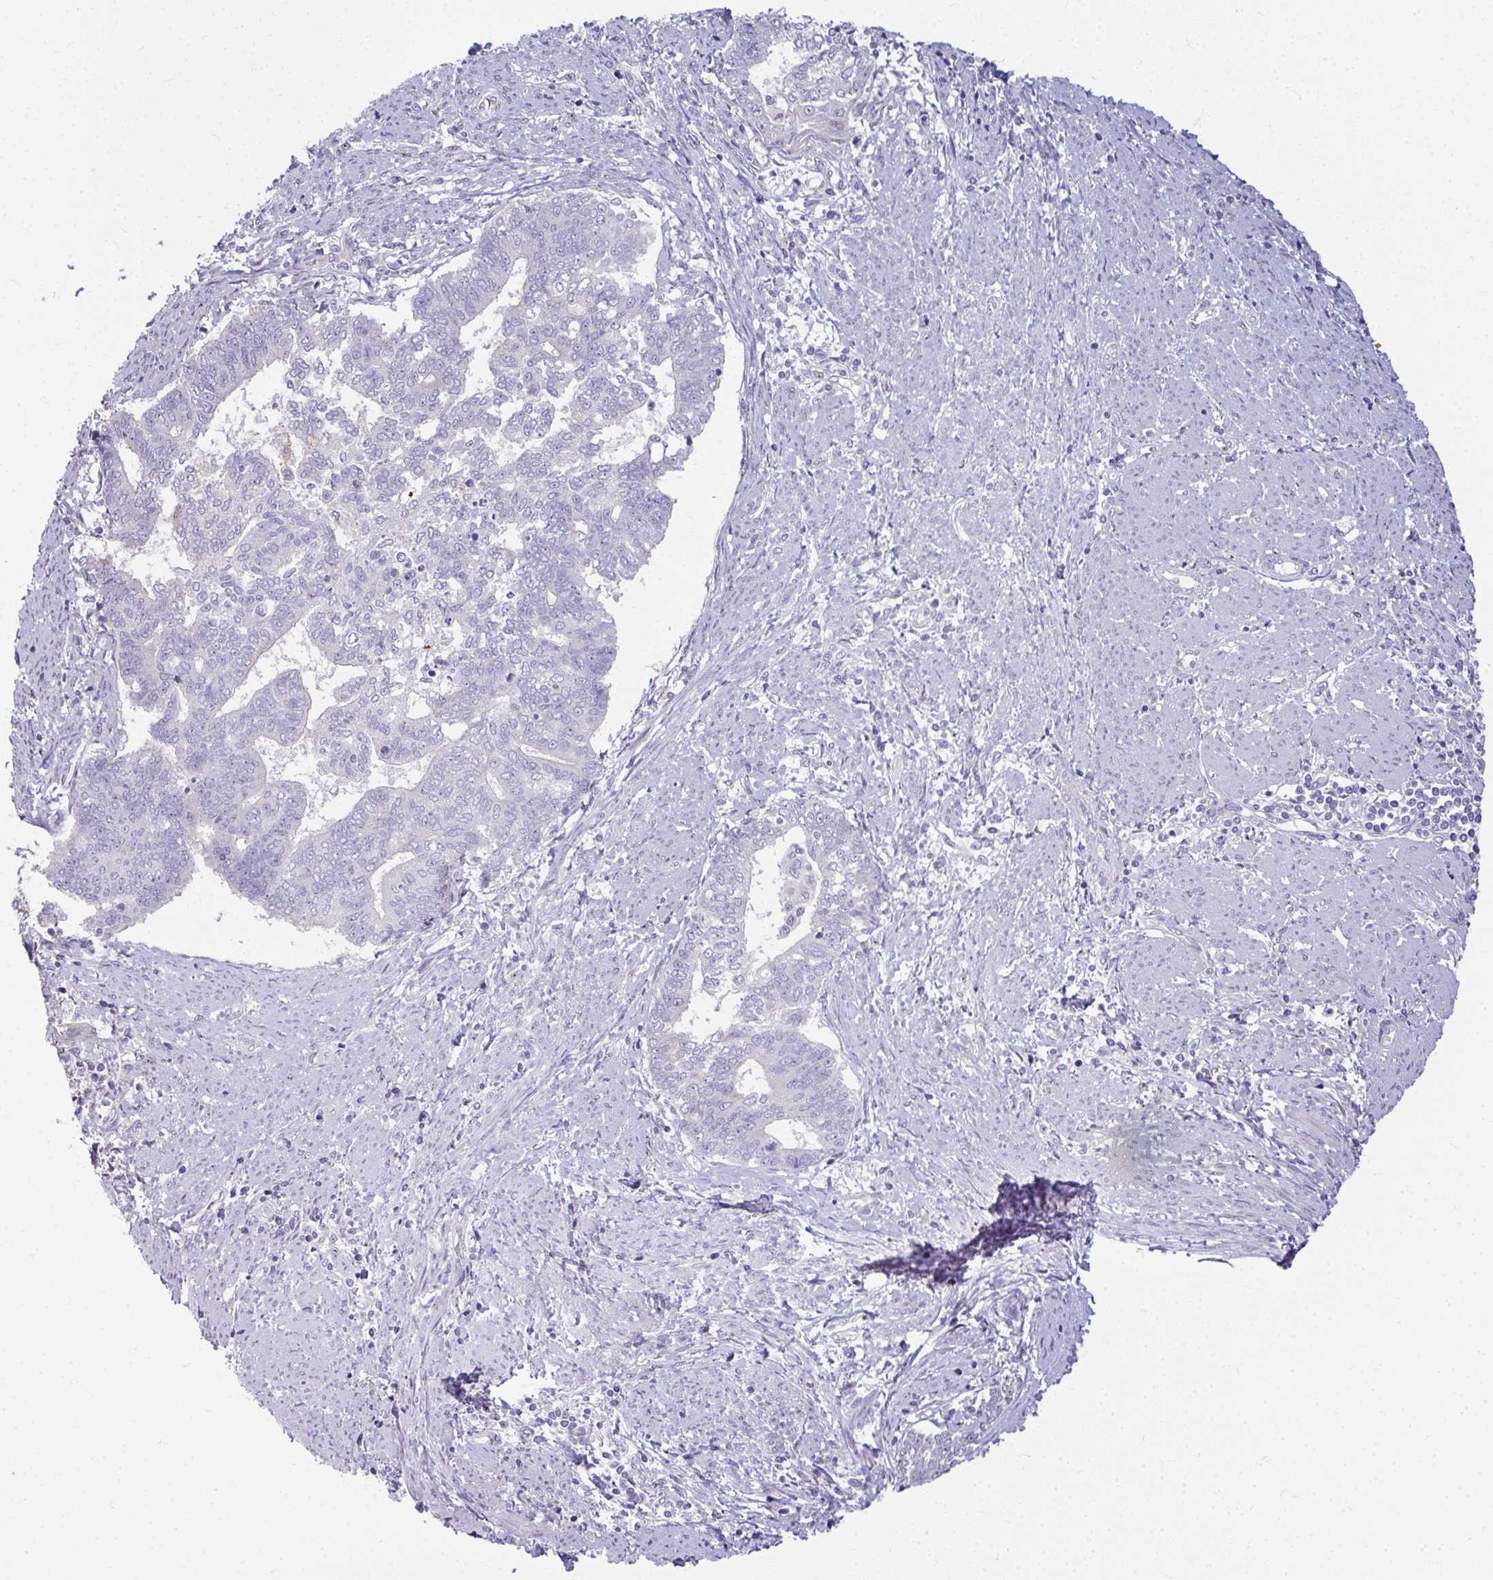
{"staining": {"intensity": "negative", "quantity": "none", "location": "none"}, "tissue": "endometrial cancer", "cell_type": "Tumor cells", "image_type": "cancer", "snomed": [{"axis": "morphology", "description": "Adenocarcinoma, NOS"}, {"axis": "topography", "description": "Endometrium"}], "caption": "Endometrial cancer was stained to show a protein in brown. There is no significant expression in tumor cells. (Brightfield microscopy of DAB immunohistochemistry at high magnification).", "gene": "ODF1", "patient": {"sex": "female", "age": 65}}